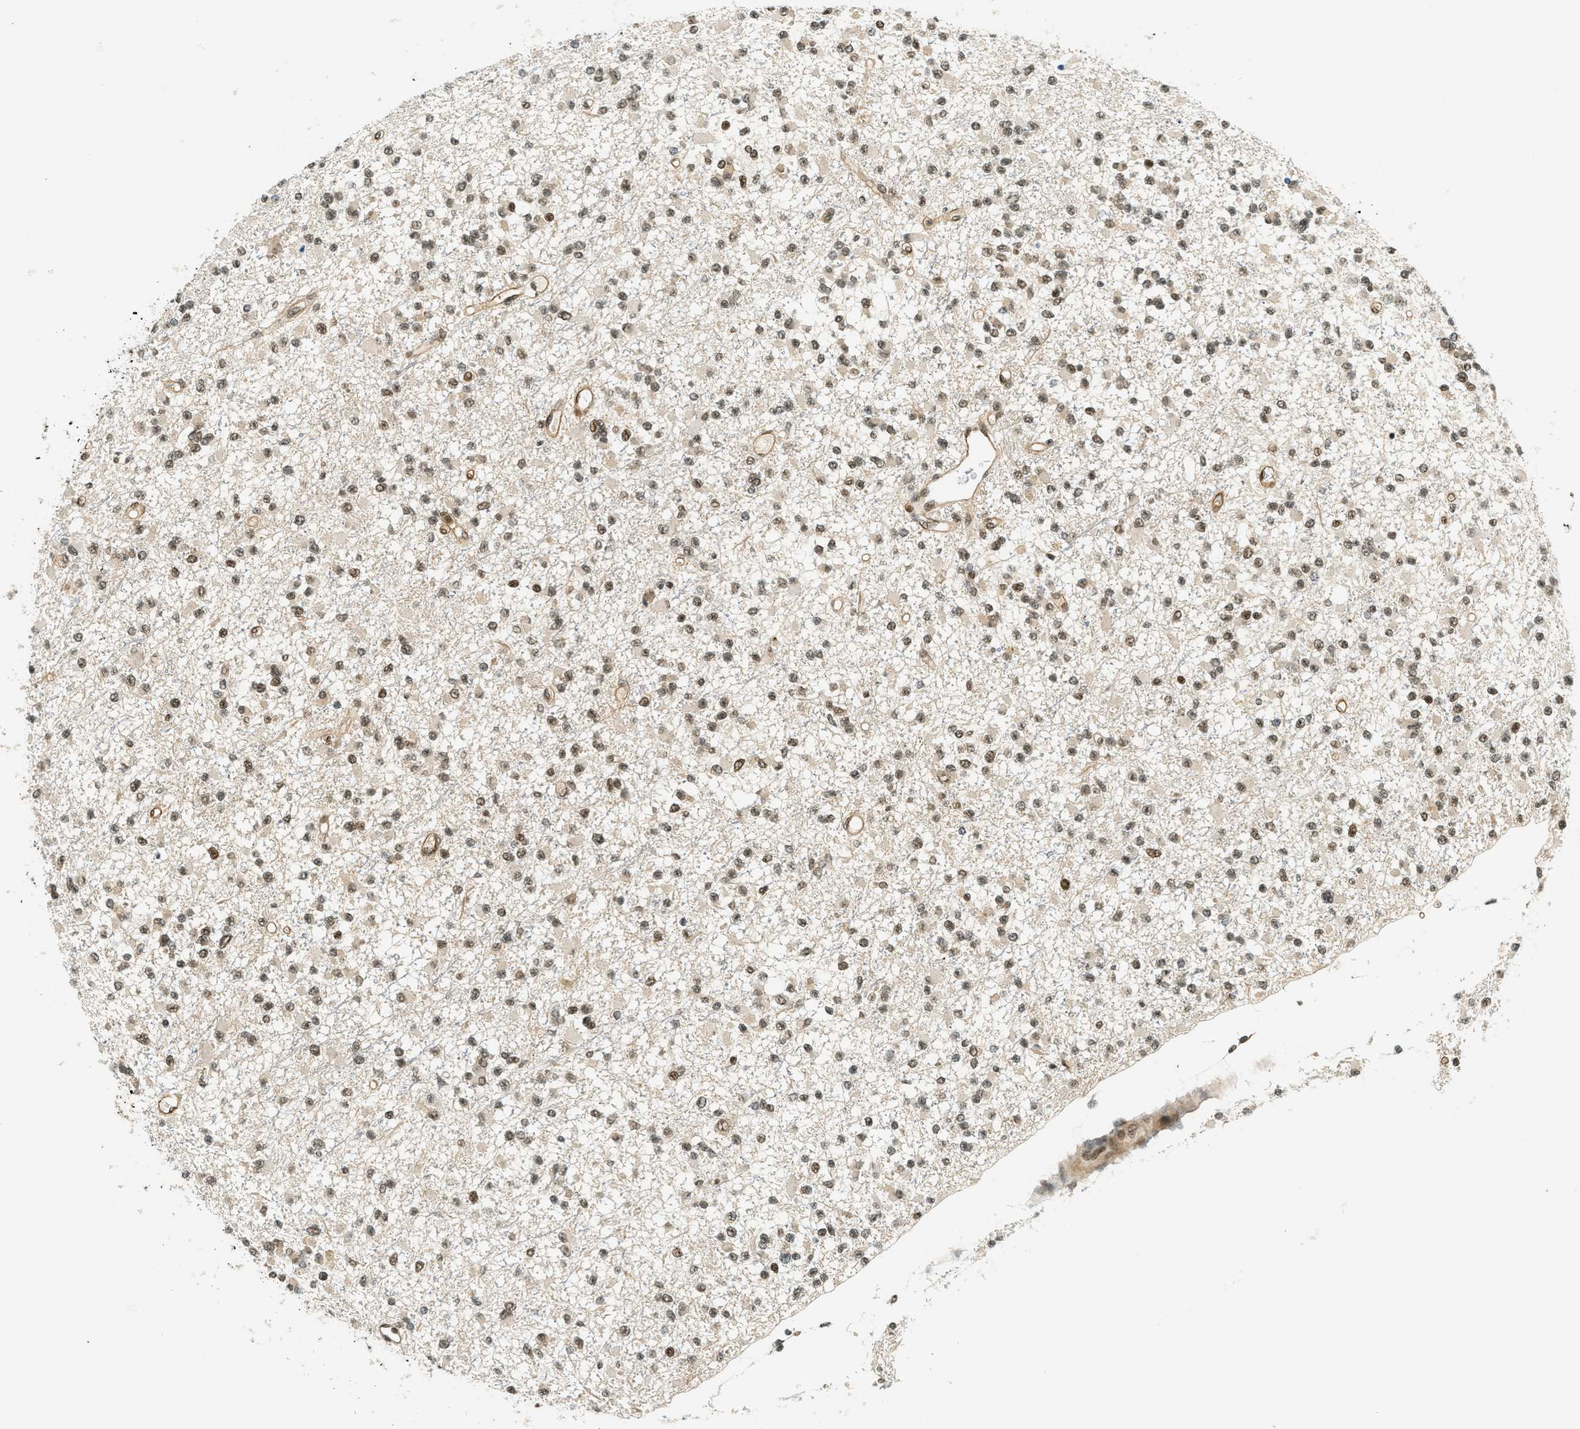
{"staining": {"intensity": "moderate", "quantity": ">75%", "location": "nuclear"}, "tissue": "glioma", "cell_type": "Tumor cells", "image_type": "cancer", "snomed": [{"axis": "morphology", "description": "Glioma, malignant, Low grade"}, {"axis": "topography", "description": "Brain"}], "caption": "Tumor cells demonstrate moderate nuclear positivity in approximately >75% of cells in glioma.", "gene": "FOXM1", "patient": {"sex": "female", "age": 22}}